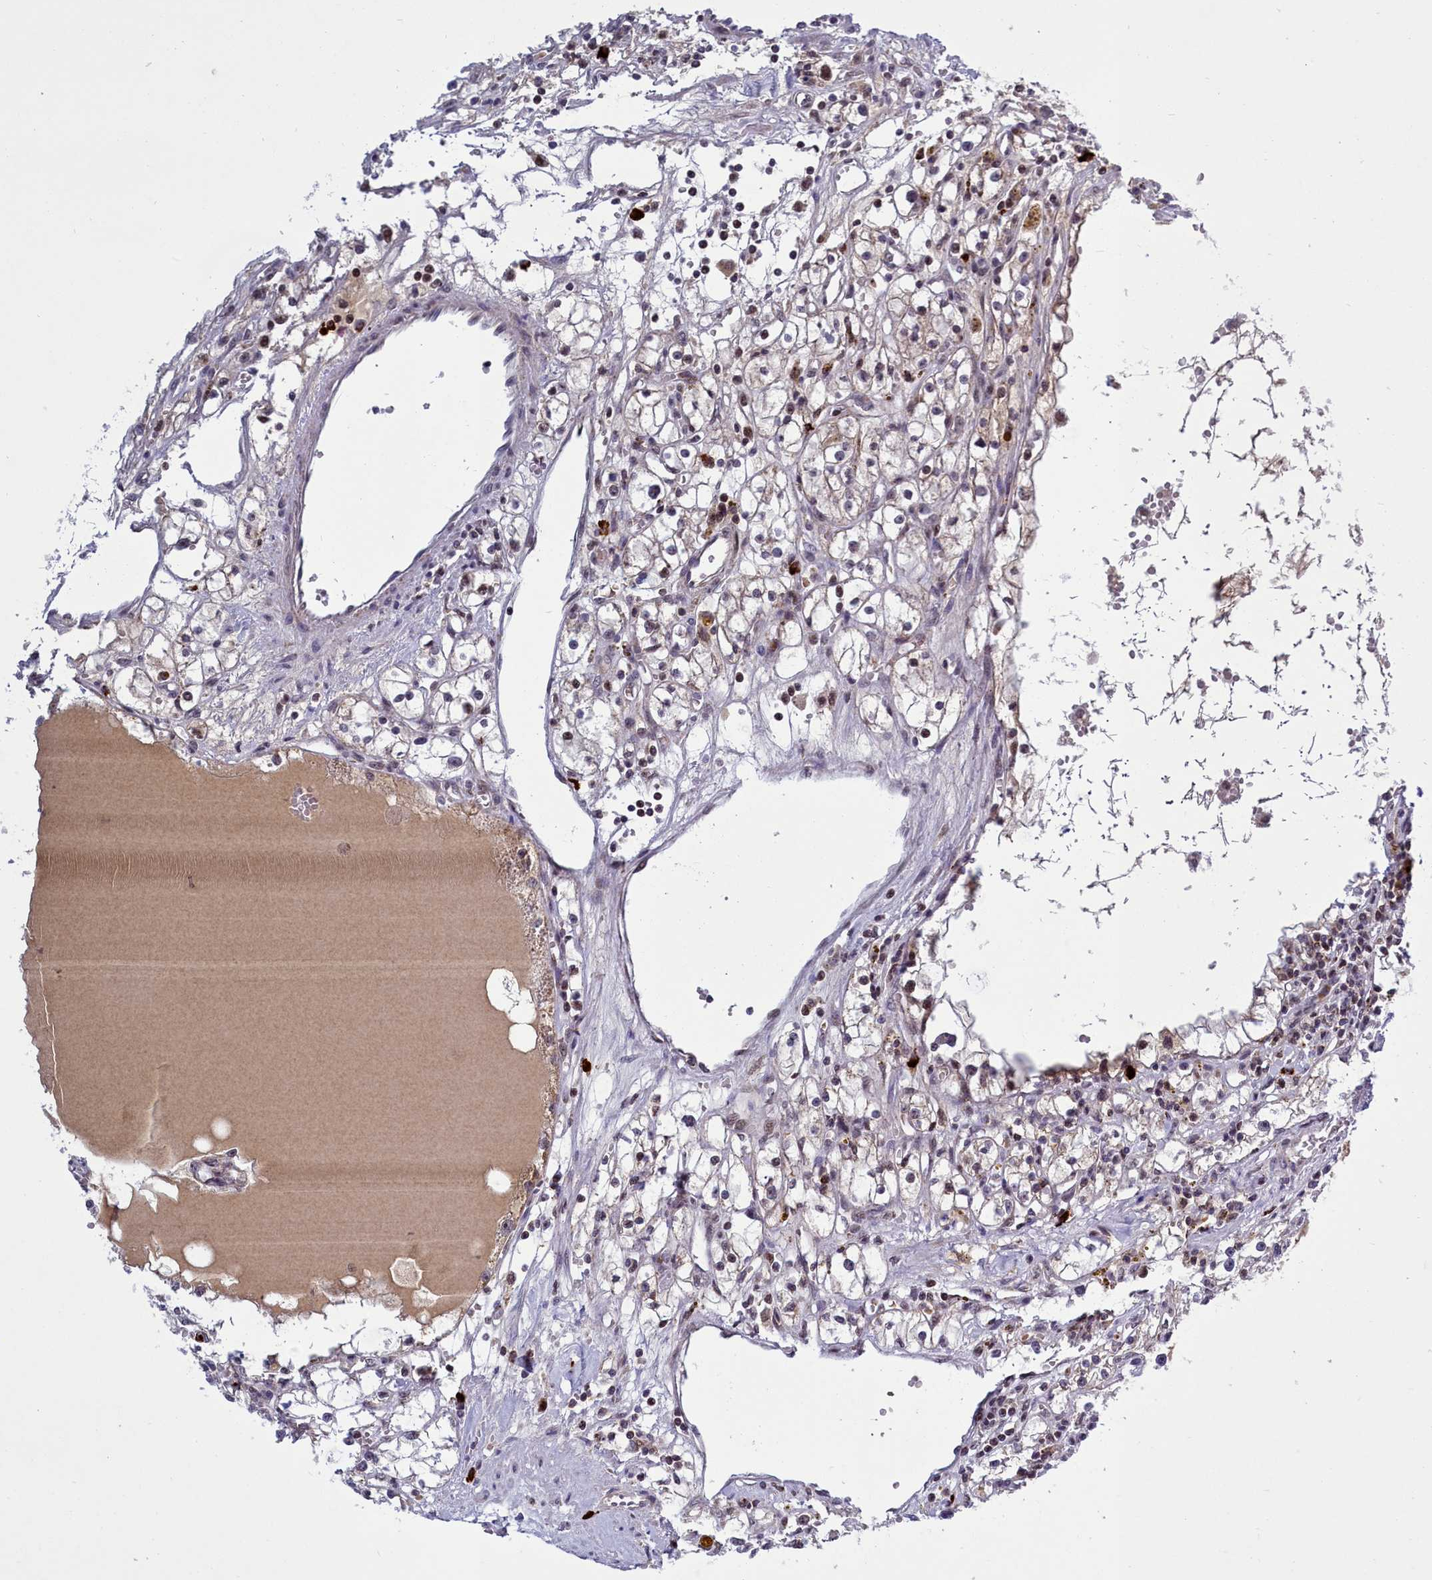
{"staining": {"intensity": "moderate", "quantity": "<25%", "location": "nuclear"}, "tissue": "renal cancer", "cell_type": "Tumor cells", "image_type": "cancer", "snomed": [{"axis": "morphology", "description": "Adenocarcinoma, NOS"}, {"axis": "topography", "description": "Kidney"}], "caption": "Moderate nuclear protein expression is present in approximately <25% of tumor cells in renal cancer. (IHC, brightfield microscopy, high magnification).", "gene": "POM121L2", "patient": {"sex": "male", "age": 56}}